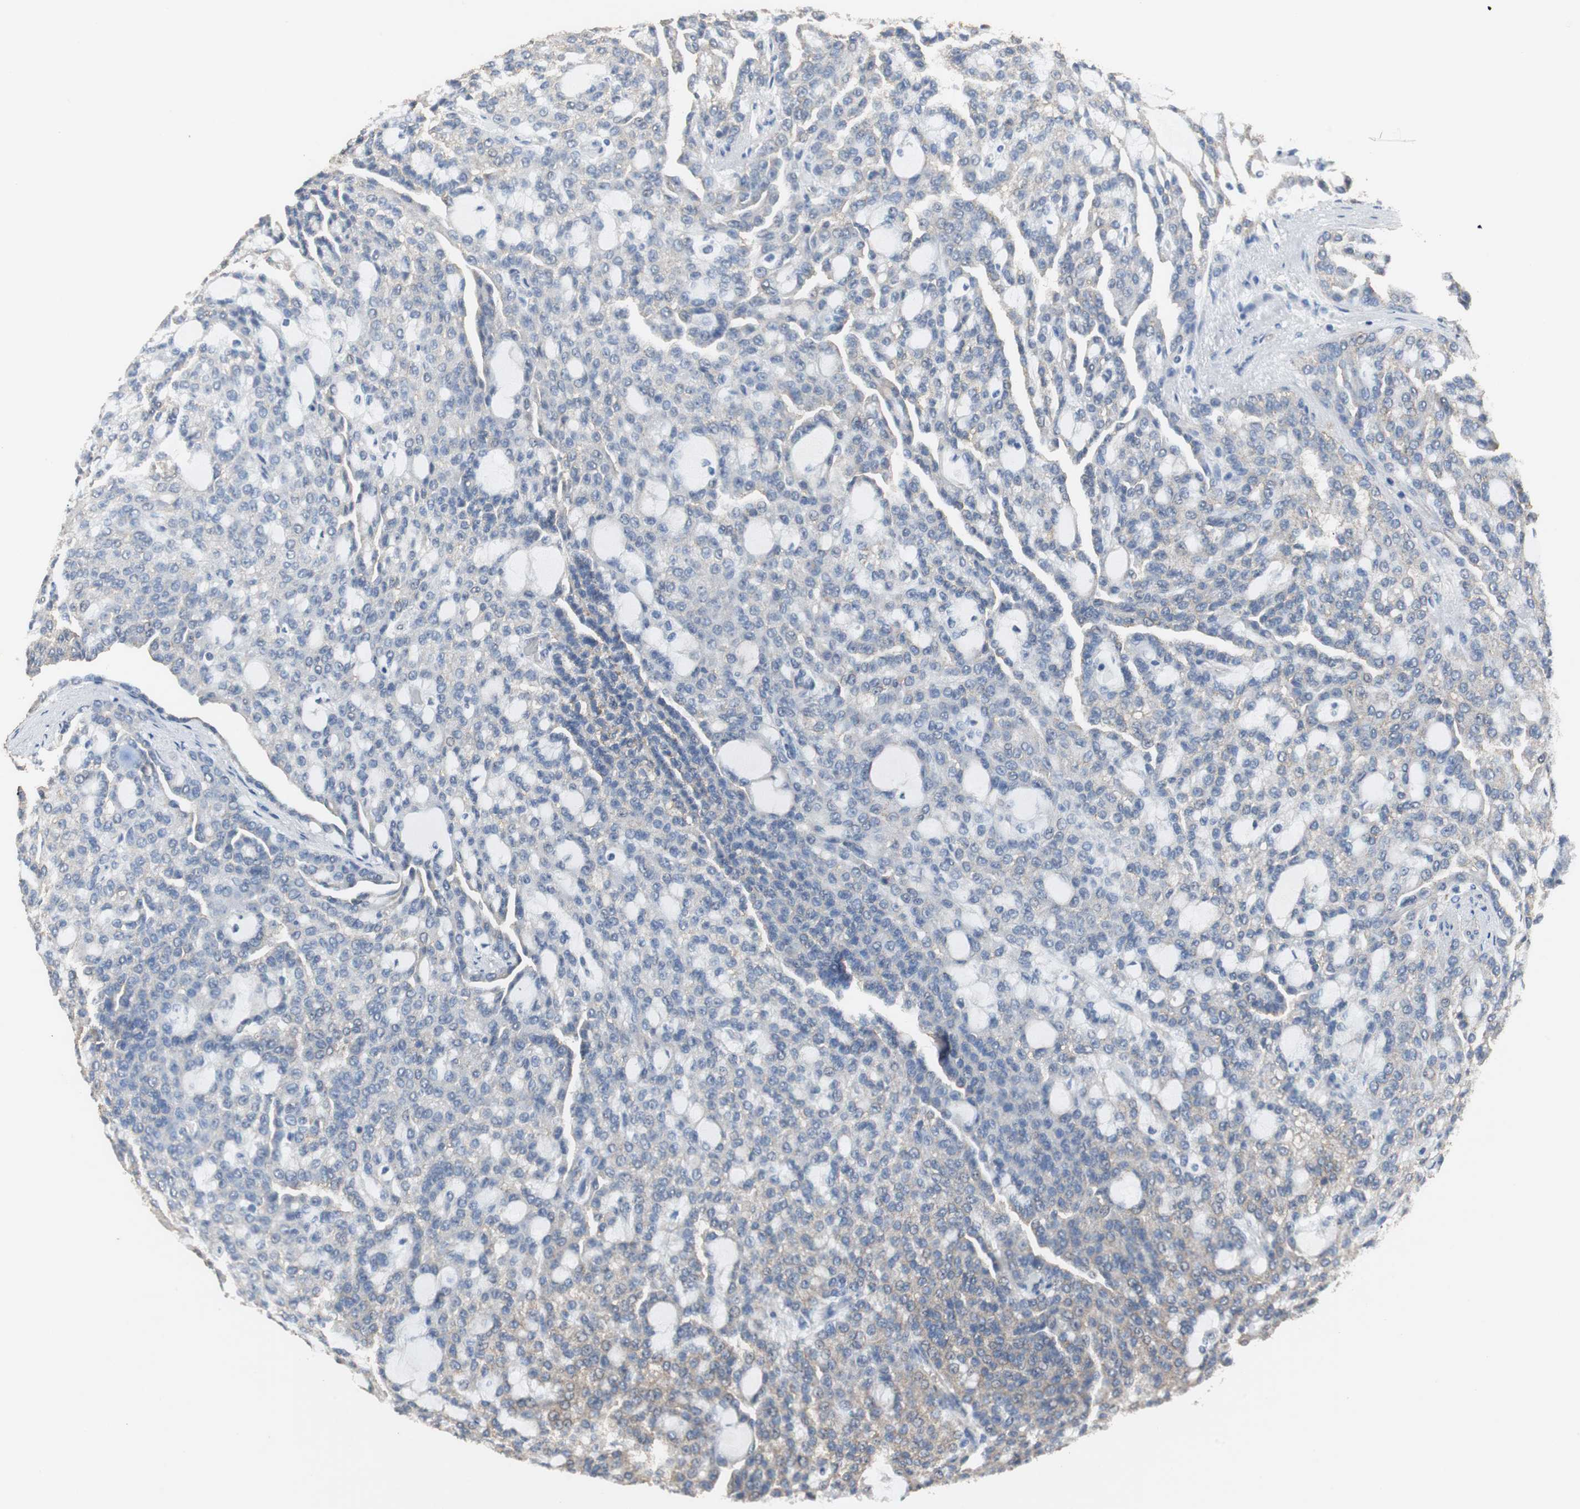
{"staining": {"intensity": "negative", "quantity": "none", "location": "none"}, "tissue": "renal cancer", "cell_type": "Tumor cells", "image_type": "cancer", "snomed": [{"axis": "morphology", "description": "Adenocarcinoma, NOS"}, {"axis": "topography", "description": "Kidney"}], "caption": "High power microscopy histopathology image of an immunohistochemistry (IHC) photomicrograph of renal cancer, revealing no significant positivity in tumor cells.", "gene": "VBP1", "patient": {"sex": "male", "age": 63}}